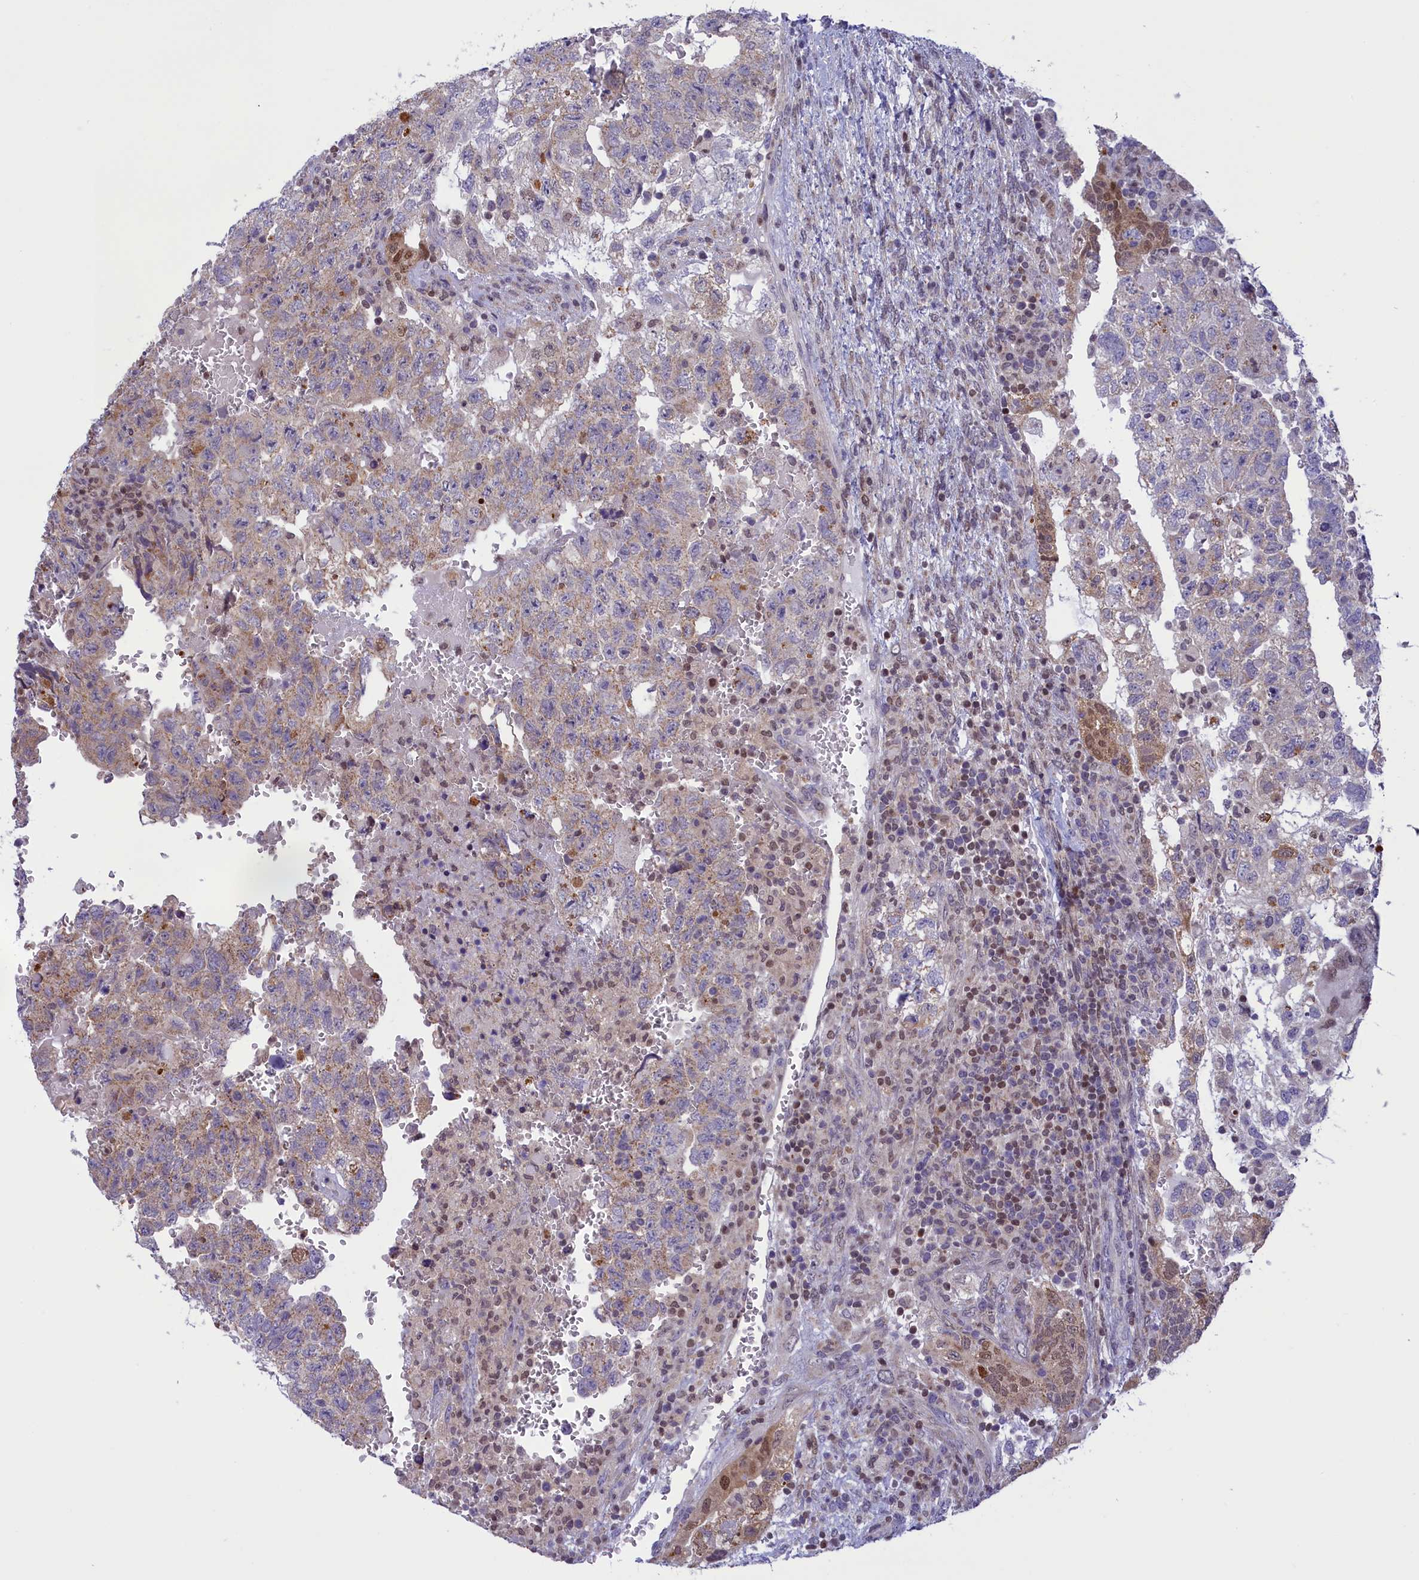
{"staining": {"intensity": "moderate", "quantity": "<25%", "location": "cytoplasmic/membranous,nuclear"}, "tissue": "testis cancer", "cell_type": "Tumor cells", "image_type": "cancer", "snomed": [{"axis": "morphology", "description": "Carcinoma, Embryonal, NOS"}, {"axis": "topography", "description": "Testis"}], "caption": "The image displays a brown stain indicating the presence of a protein in the cytoplasmic/membranous and nuclear of tumor cells in testis embryonal carcinoma.", "gene": "IZUMO2", "patient": {"sex": "male", "age": 36}}